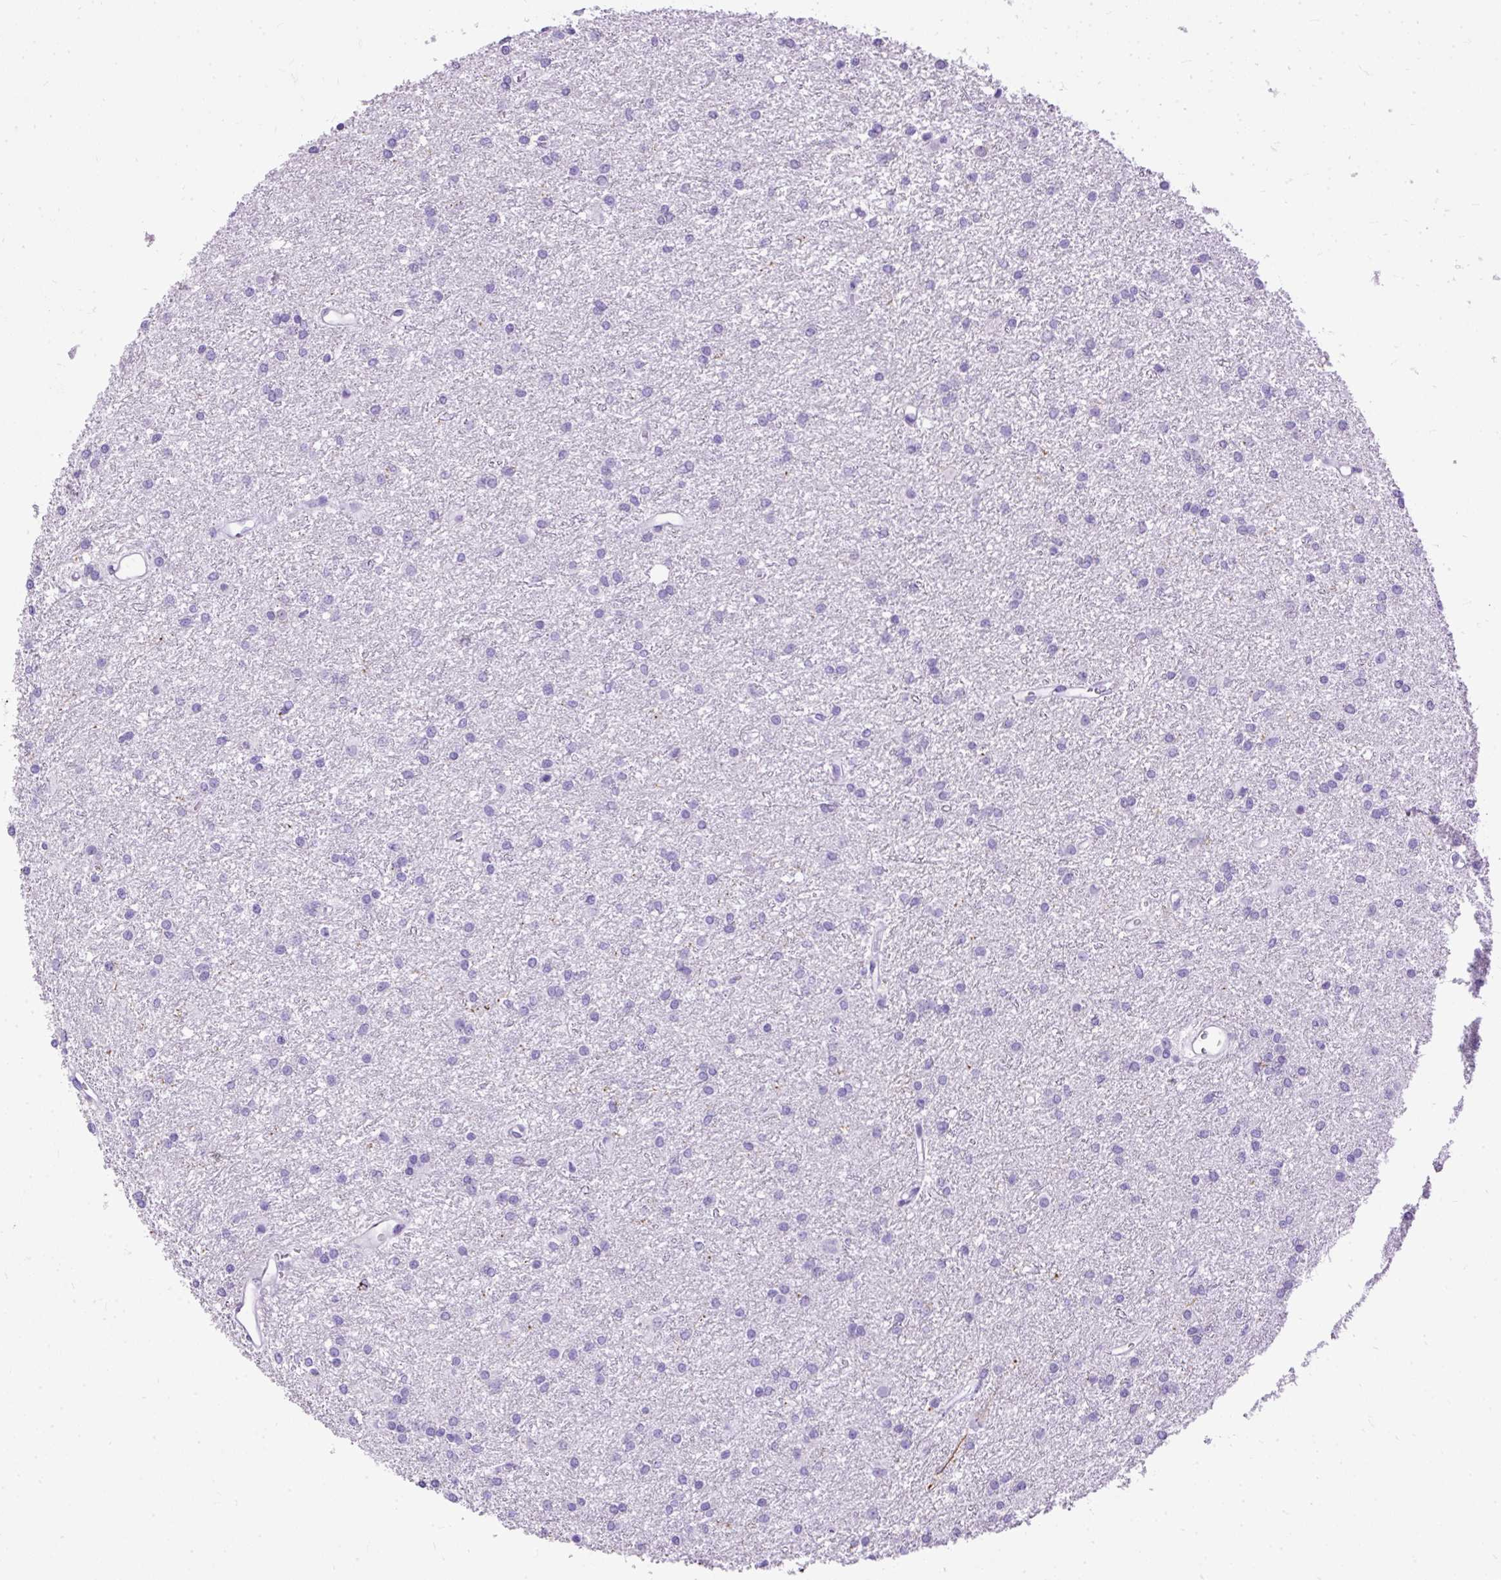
{"staining": {"intensity": "negative", "quantity": "none", "location": "none"}, "tissue": "glioma", "cell_type": "Tumor cells", "image_type": "cancer", "snomed": [{"axis": "morphology", "description": "Glioma, malignant, High grade"}, {"axis": "topography", "description": "Brain"}], "caption": "IHC of glioma displays no positivity in tumor cells.", "gene": "HEY1", "patient": {"sex": "female", "age": 50}}